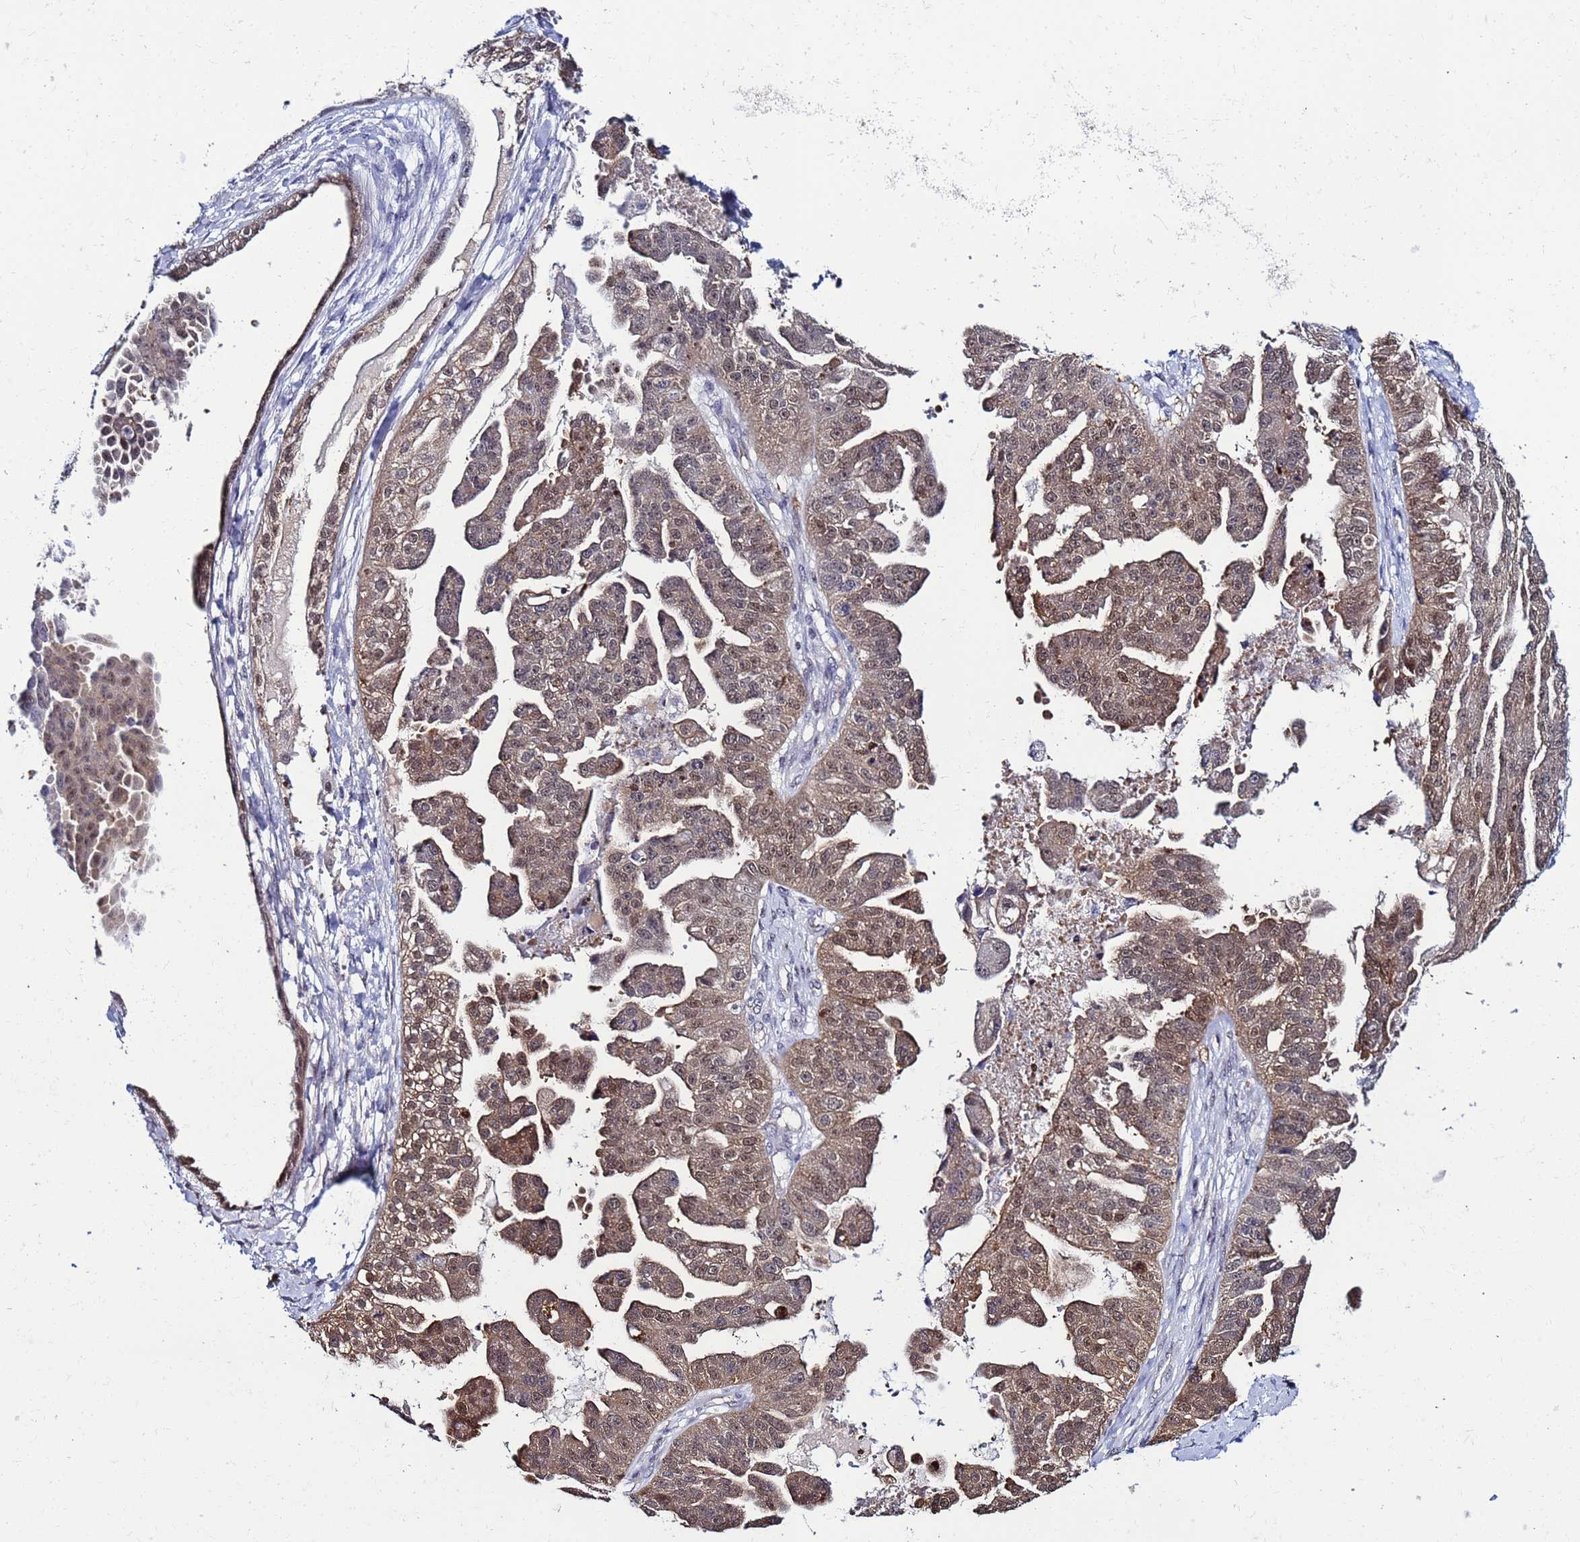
{"staining": {"intensity": "moderate", "quantity": ">75%", "location": "cytoplasmic/membranous,nuclear"}, "tissue": "ovarian cancer", "cell_type": "Tumor cells", "image_type": "cancer", "snomed": [{"axis": "morphology", "description": "Cystadenocarcinoma, serous, NOS"}, {"axis": "topography", "description": "Ovary"}], "caption": "Immunohistochemical staining of serous cystadenocarcinoma (ovarian) shows moderate cytoplasmic/membranous and nuclear protein expression in approximately >75% of tumor cells.", "gene": "SLC25A37", "patient": {"sex": "female", "age": 58}}